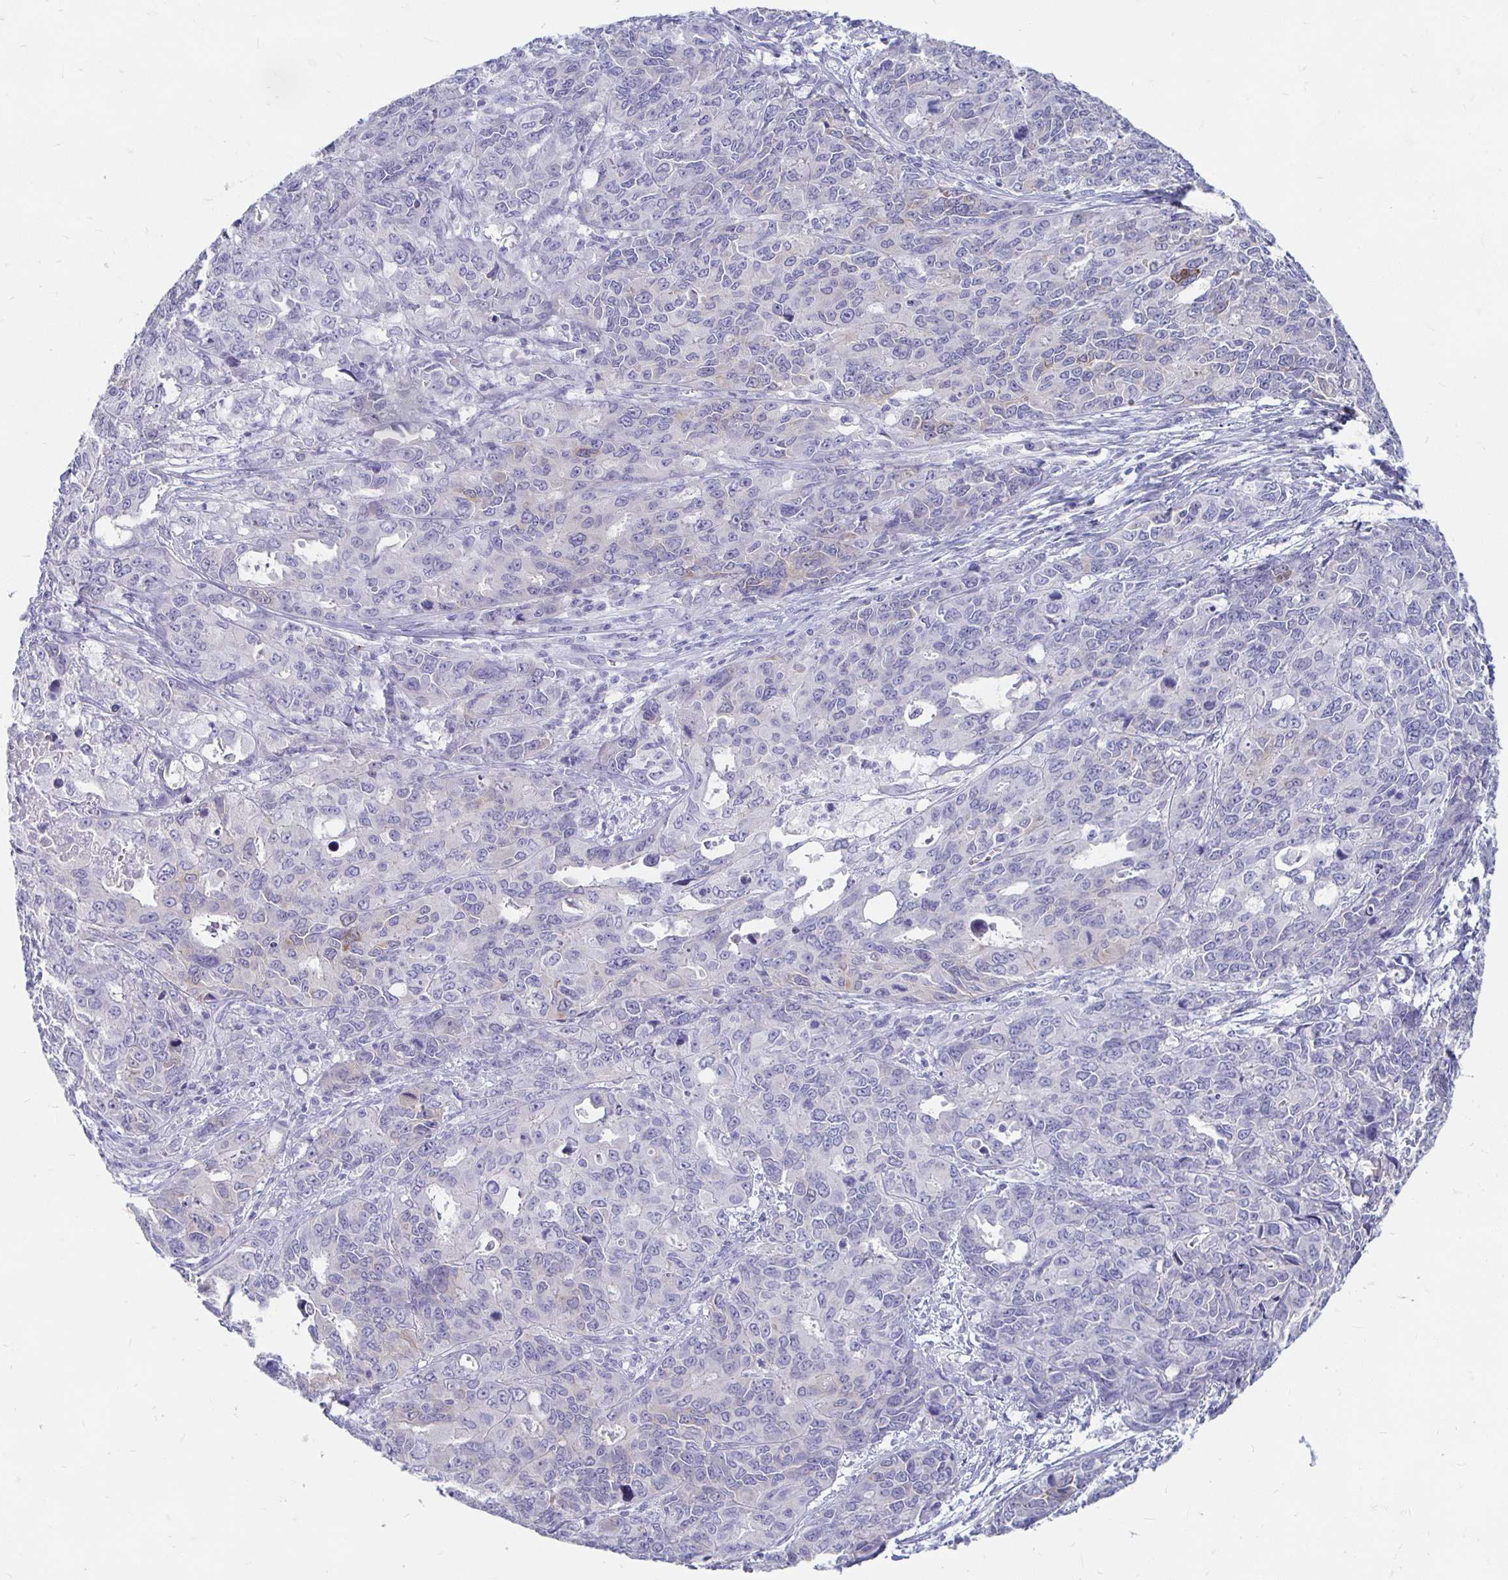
{"staining": {"intensity": "negative", "quantity": "none", "location": "none"}, "tissue": "endometrial cancer", "cell_type": "Tumor cells", "image_type": "cancer", "snomed": [{"axis": "morphology", "description": "Adenocarcinoma, NOS"}, {"axis": "topography", "description": "Uterus"}], "caption": "Histopathology image shows no protein positivity in tumor cells of adenocarcinoma (endometrial) tissue. (DAB immunohistochemistry (IHC) with hematoxylin counter stain).", "gene": "PEG10", "patient": {"sex": "female", "age": 79}}